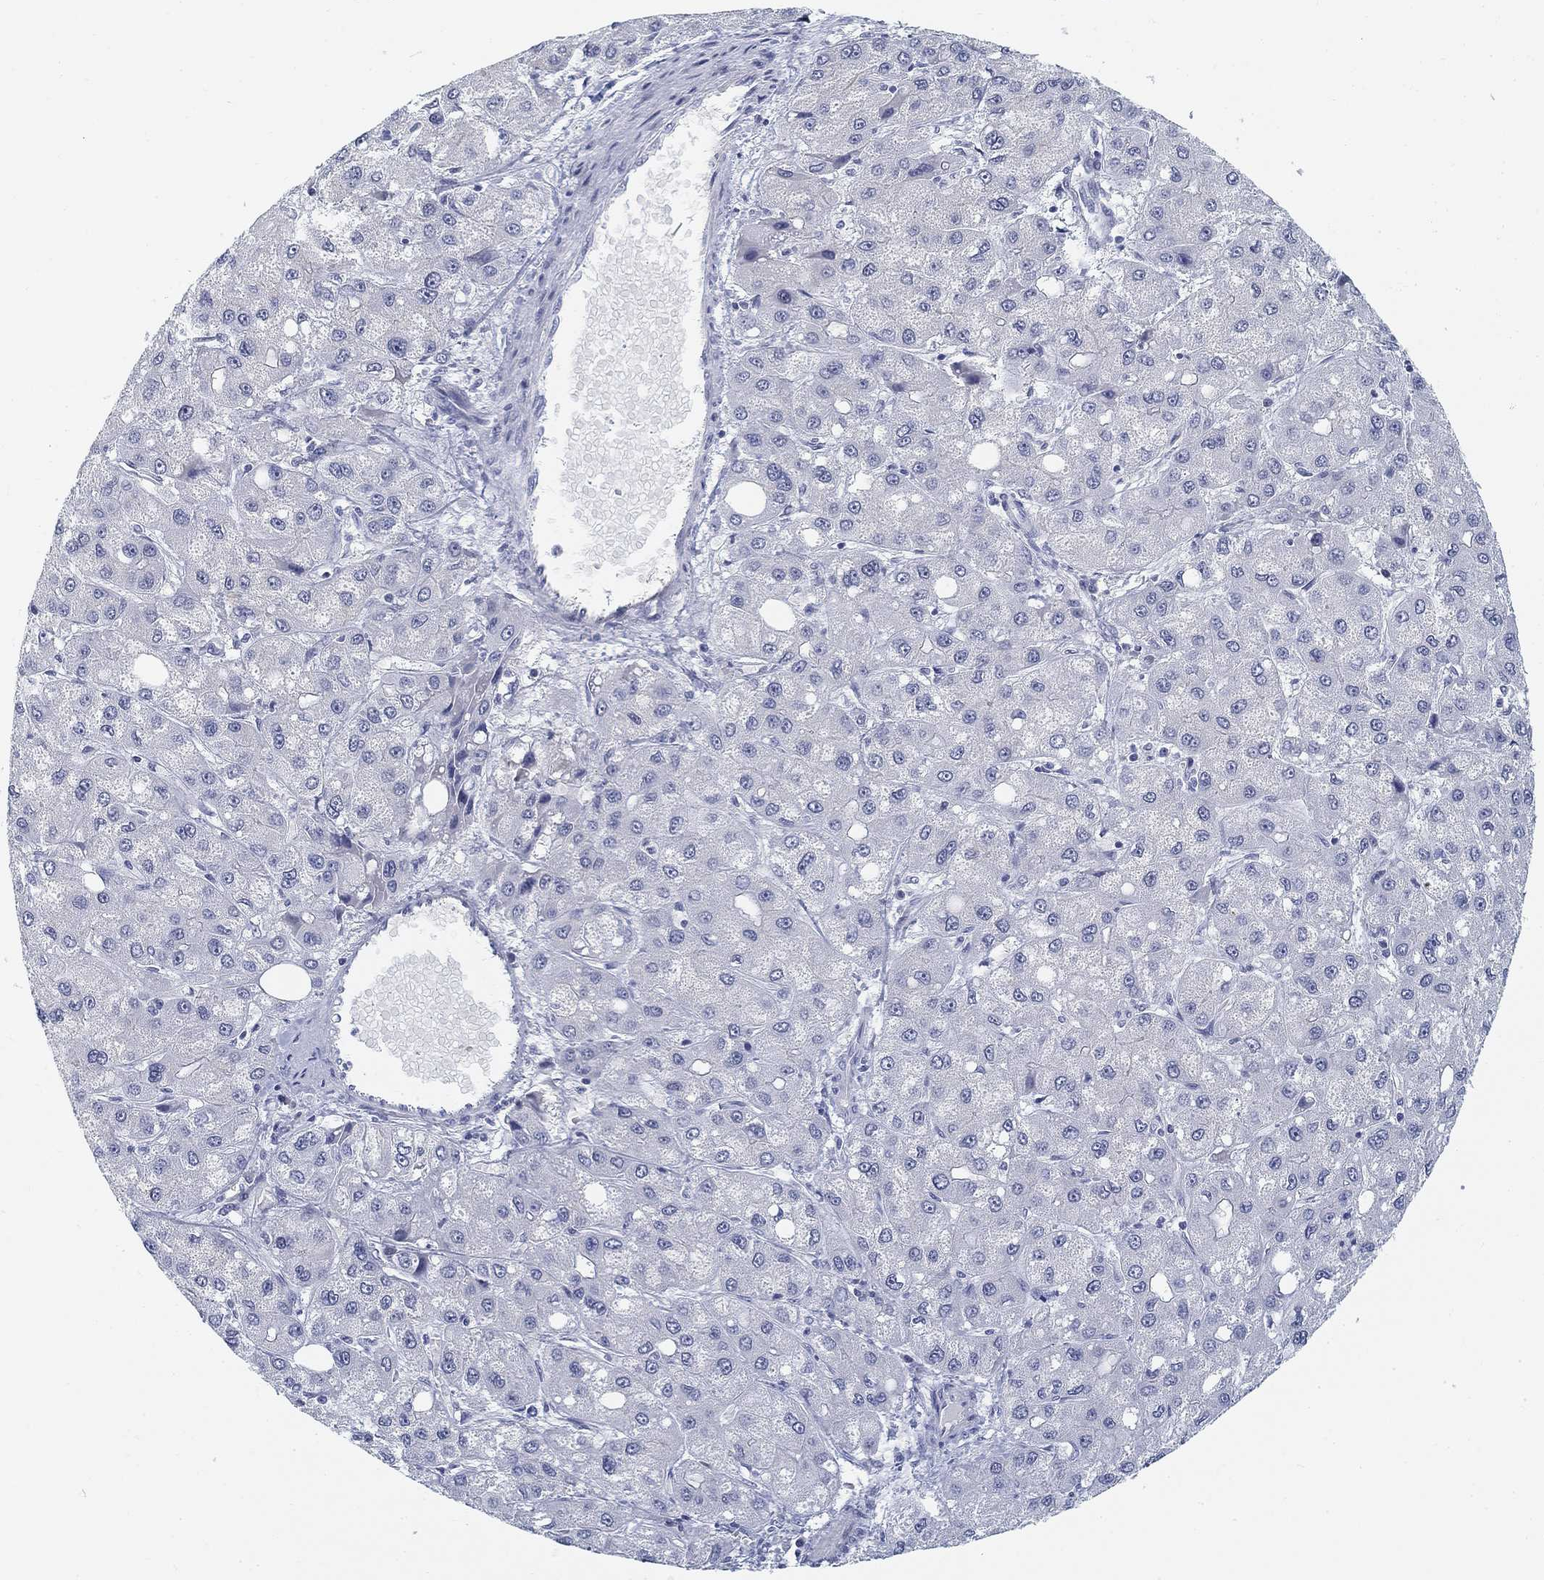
{"staining": {"intensity": "negative", "quantity": "none", "location": "none"}, "tissue": "liver cancer", "cell_type": "Tumor cells", "image_type": "cancer", "snomed": [{"axis": "morphology", "description": "Carcinoma, Hepatocellular, NOS"}, {"axis": "topography", "description": "Liver"}], "caption": "A high-resolution image shows immunohistochemistry (IHC) staining of liver hepatocellular carcinoma, which reveals no significant expression in tumor cells.", "gene": "SLC2A5", "patient": {"sex": "male", "age": 73}}